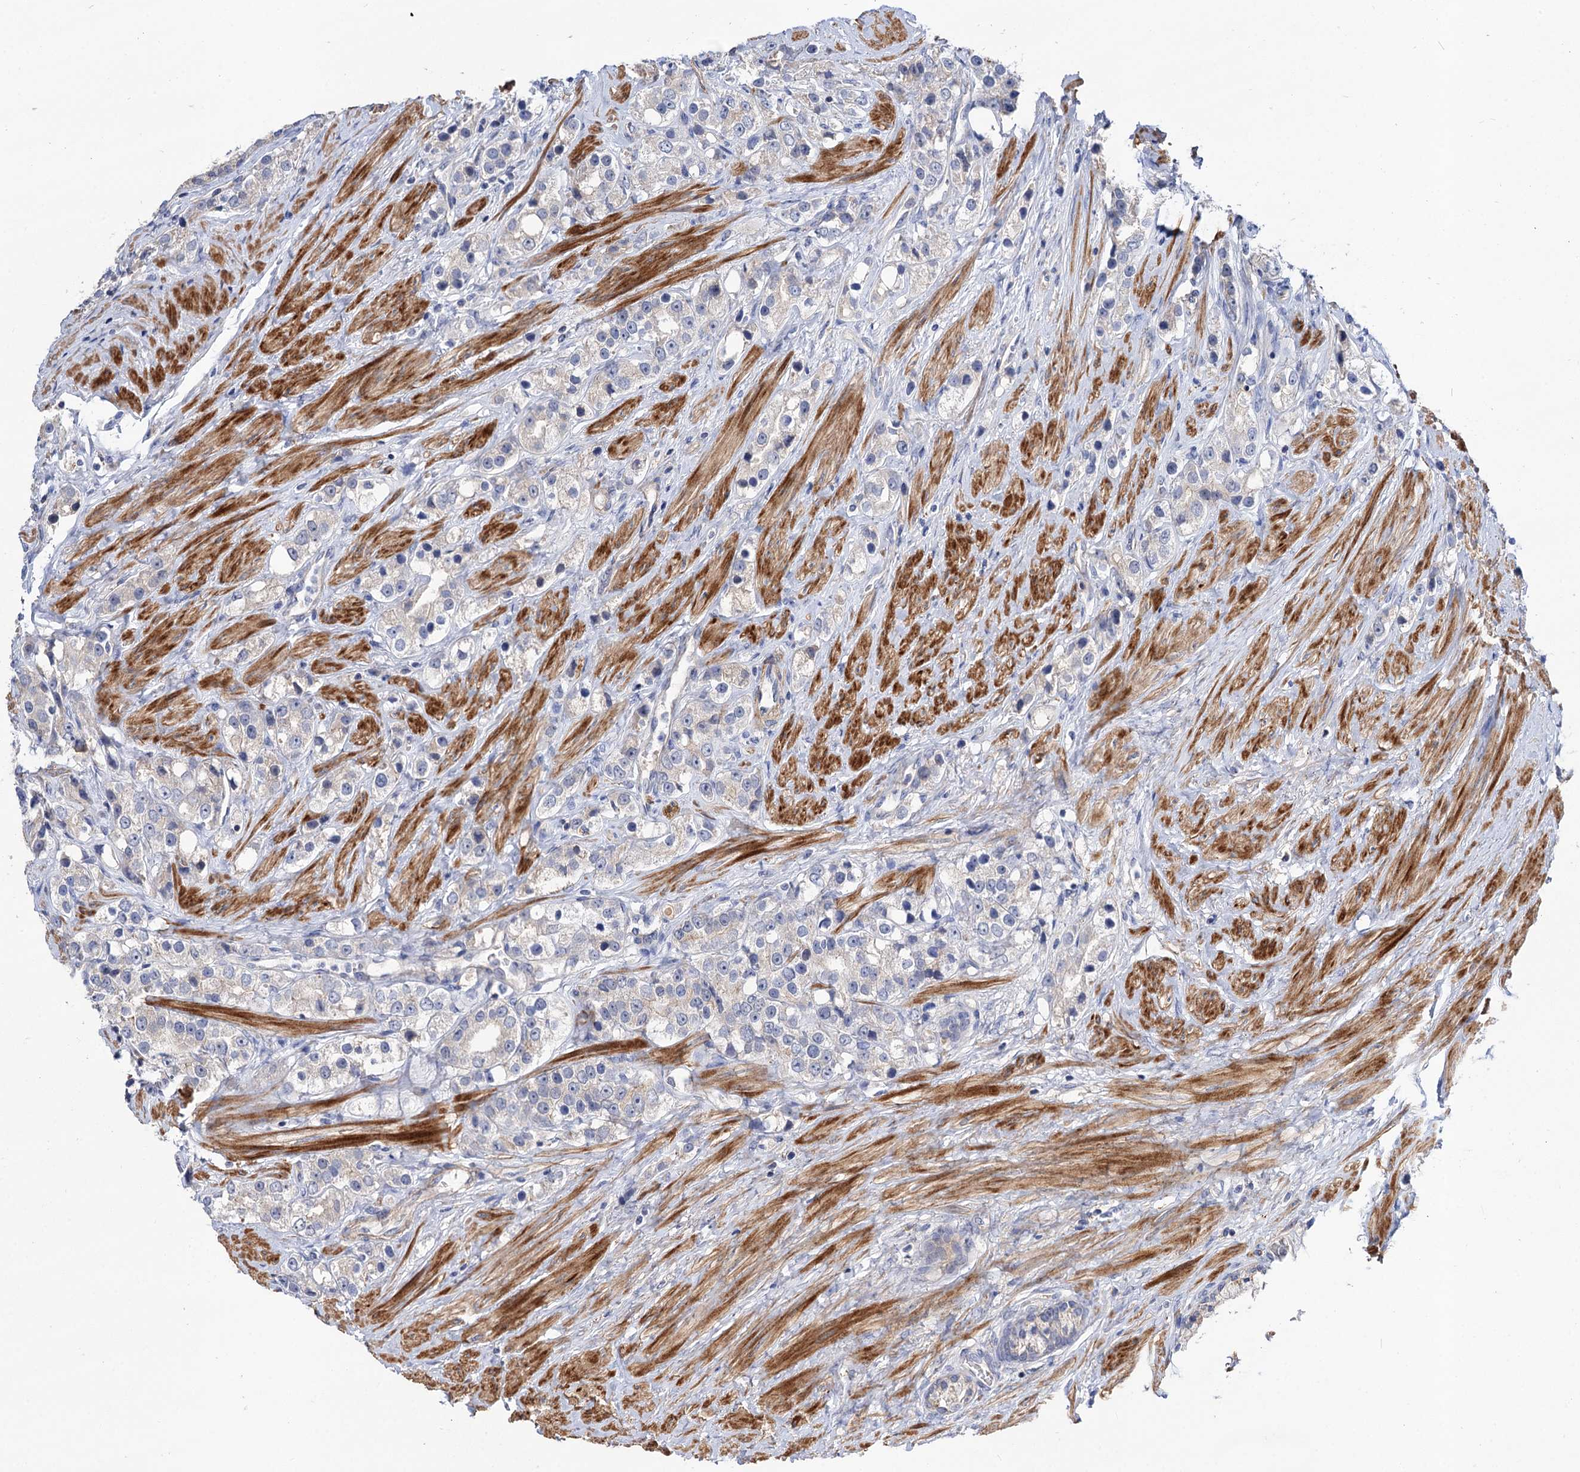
{"staining": {"intensity": "negative", "quantity": "none", "location": "none"}, "tissue": "prostate cancer", "cell_type": "Tumor cells", "image_type": "cancer", "snomed": [{"axis": "morphology", "description": "Adenocarcinoma, NOS"}, {"axis": "topography", "description": "Prostate"}], "caption": "Prostate cancer stained for a protein using IHC shows no expression tumor cells.", "gene": "NUDCD2", "patient": {"sex": "male", "age": 79}}